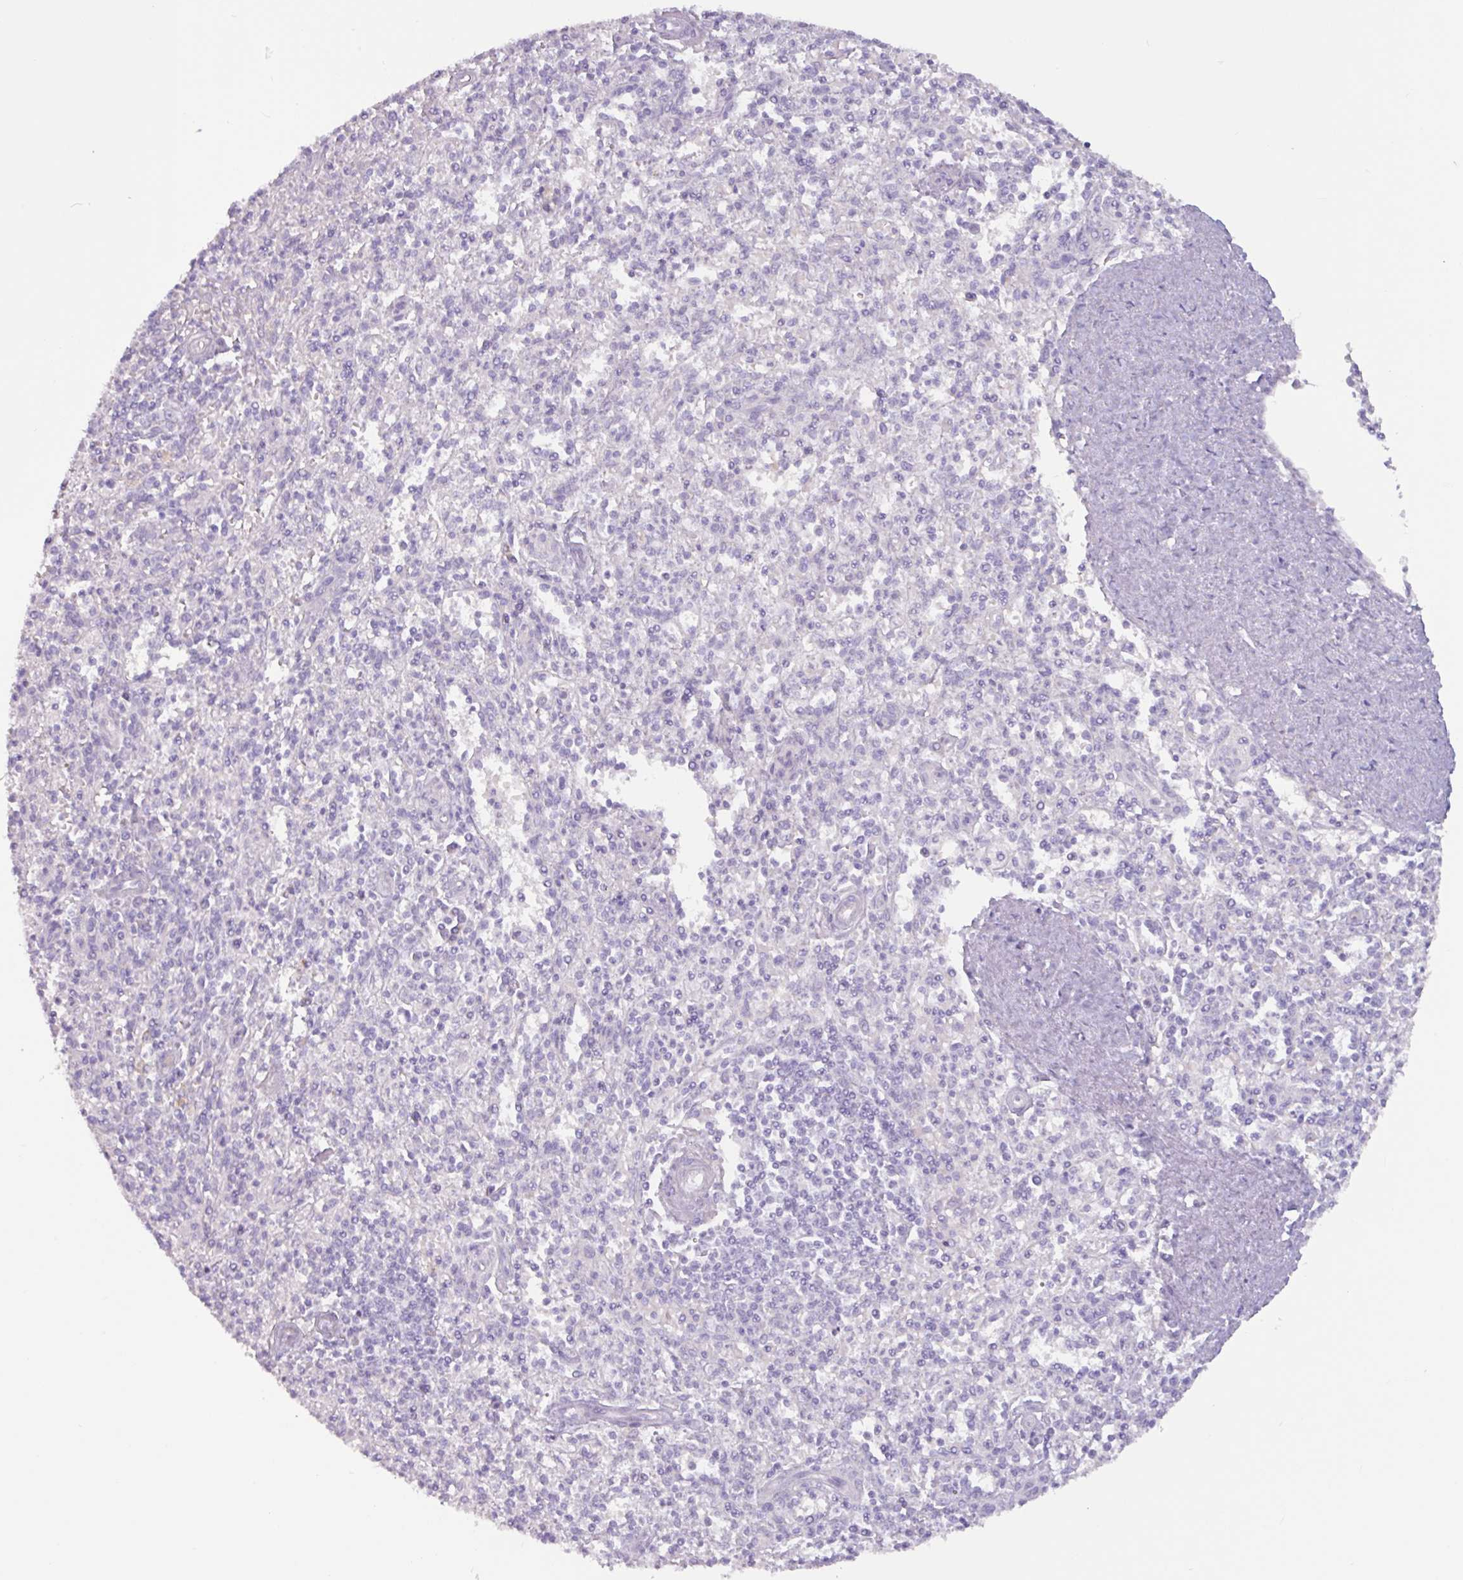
{"staining": {"intensity": "negative", "quantity": "none", "location": "none"}, "tissue": "spleen", "cell_type": "Cells in red pulp", "image_type": "normal", "snomed": [{"axis": "morphology", "description": "Normal tissue, NOS"}, {"axis": "topography", "description": "Spleen"}], "caption": "Cells in red pulp show no significant positivity in unremarkable spleen. The staining was performed using DAB (3,3'-diaminobenzidine) to visualize the protein expression in brown, while the nuclei were stained in blue with hematoxylin (Magnification: 20x).", "gene": "ADGRE1", "patient": {"sex": "female", "age": 70}}